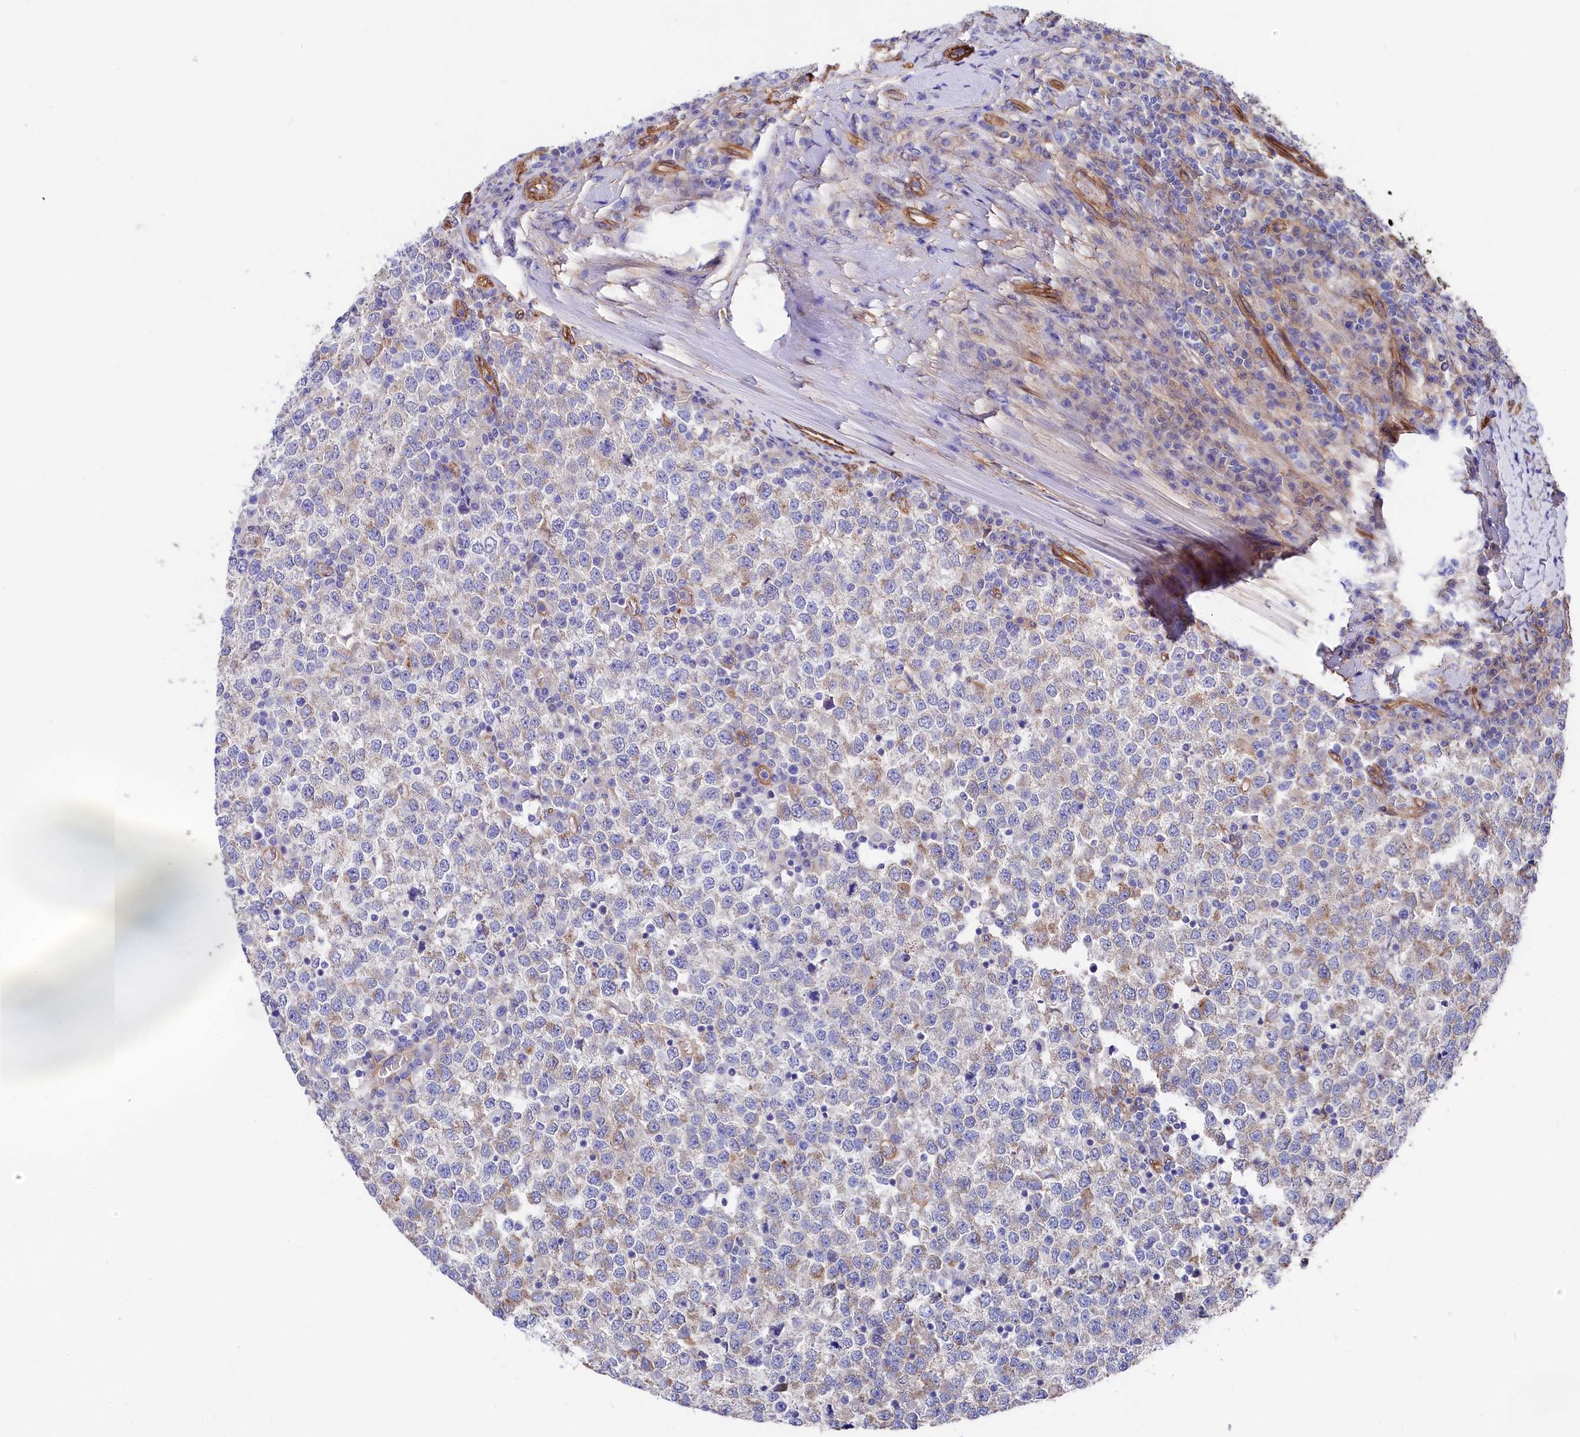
{"staining": {"intensity": "moderate", "quantity": "<25%", "location": "cytoplasmic/membranous"}, "tissue": "testis cancer", "cell_type": "Tumor cells", "image_type": "cancer", "snomed": [{"axis": "morphology", "description": "Seminoma, NOS"}, {"axis": "topography", "description": "Testis"}], "caption": "This micrograph demonstrates IHC staining of human testis cancer, with low moderate cytoplasmic/membranous positivity in approximately <25% of tumor cells.", "gene": "TNKS1BP1", "patient": {"sex": "male", "age": 65}}